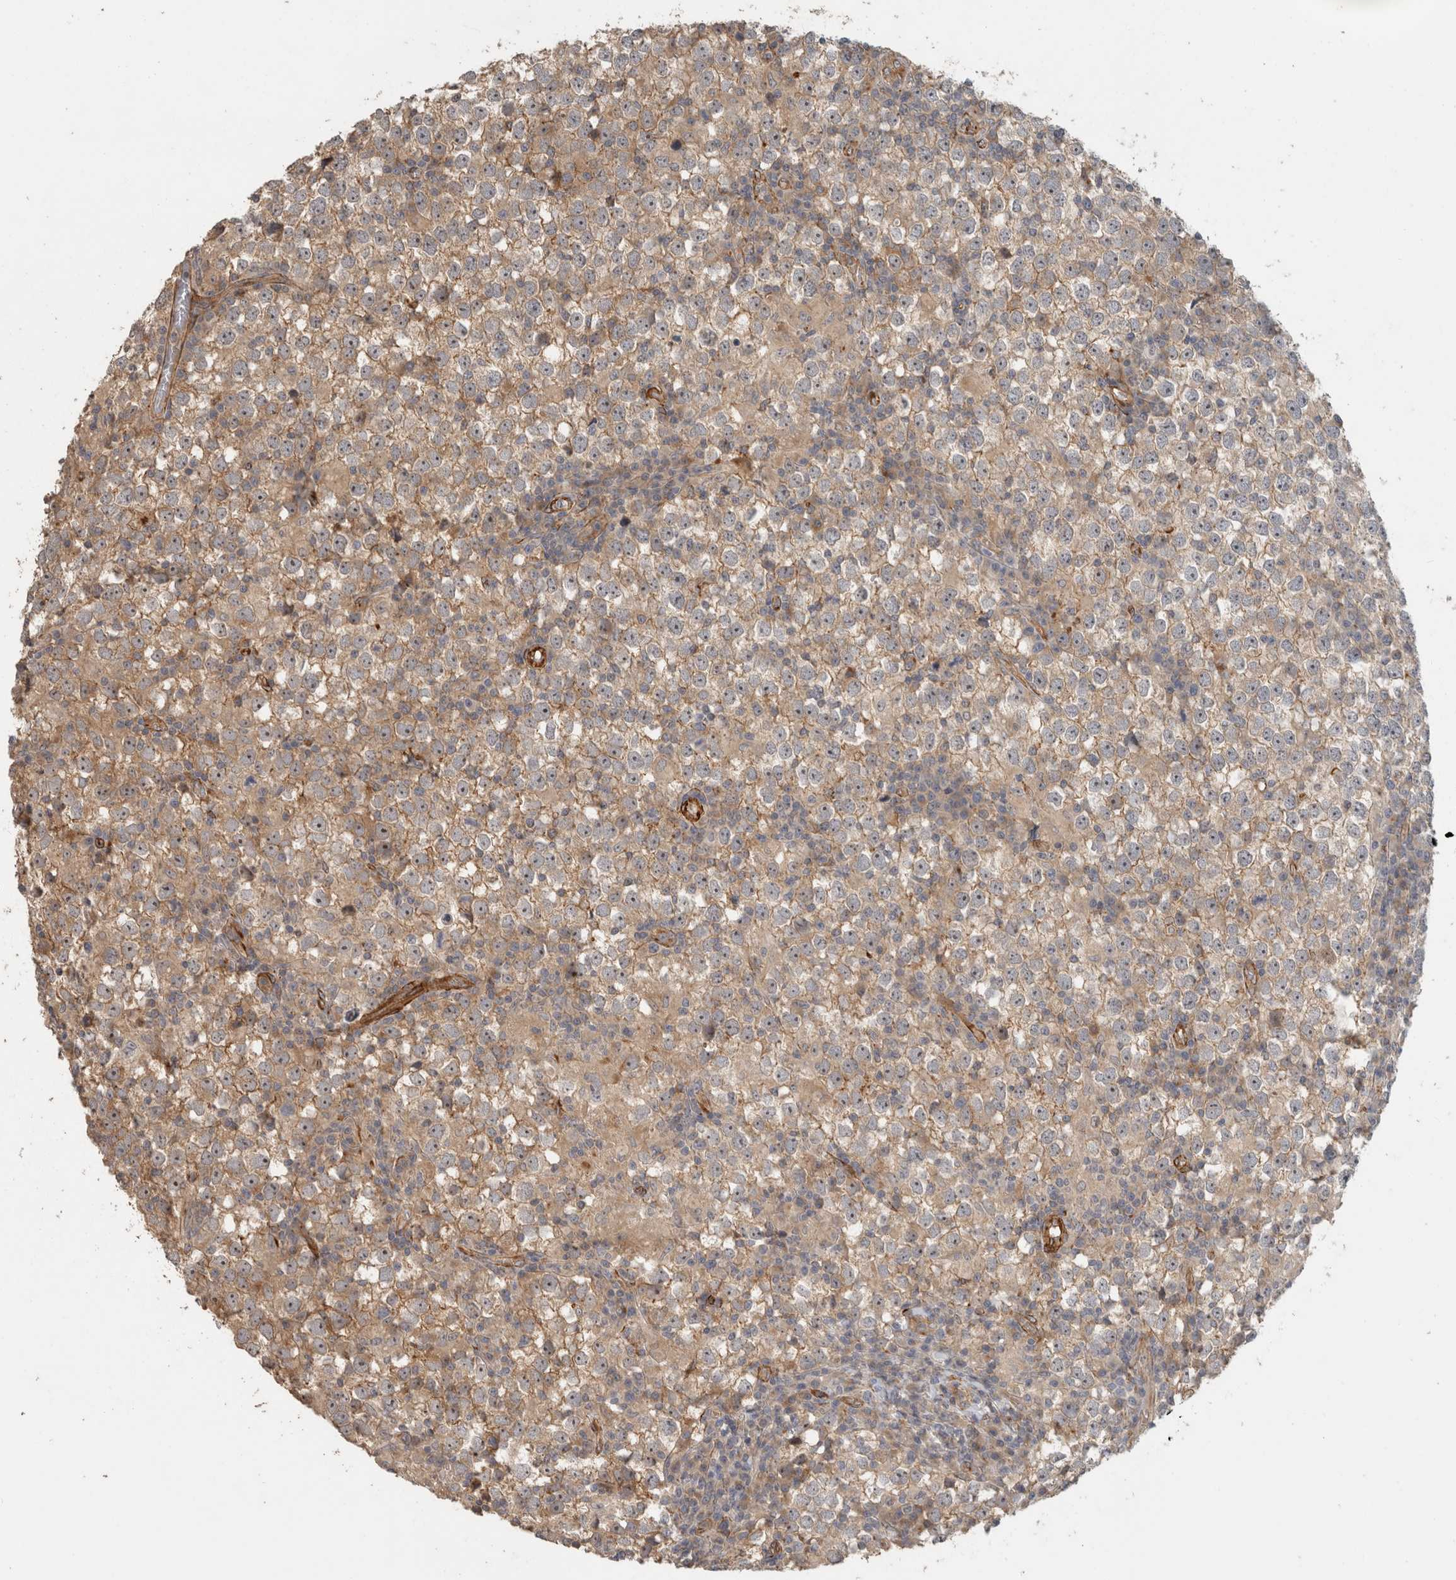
{"staining": {"intensity": "weak", "quantity": "25%-75%", "location": "cytoplasmic/membranous"}, "tissue": "testis cancer", "cell_type": "Tumor cells", "image_type": "cancer", "snomed": [{"axis": "morphology", "description": "Seminoma, NOS"}, {"axis": "topography", "description": "Testis"}], "caption": "DAB immunohistochemical staining of testis cancer shows weak cytoplasmic/membranous protein staining in approximately 25%-75% of tumor cells.", "gene": "SIPA1L2", "patient": {"sex": "male", "age": 65}}